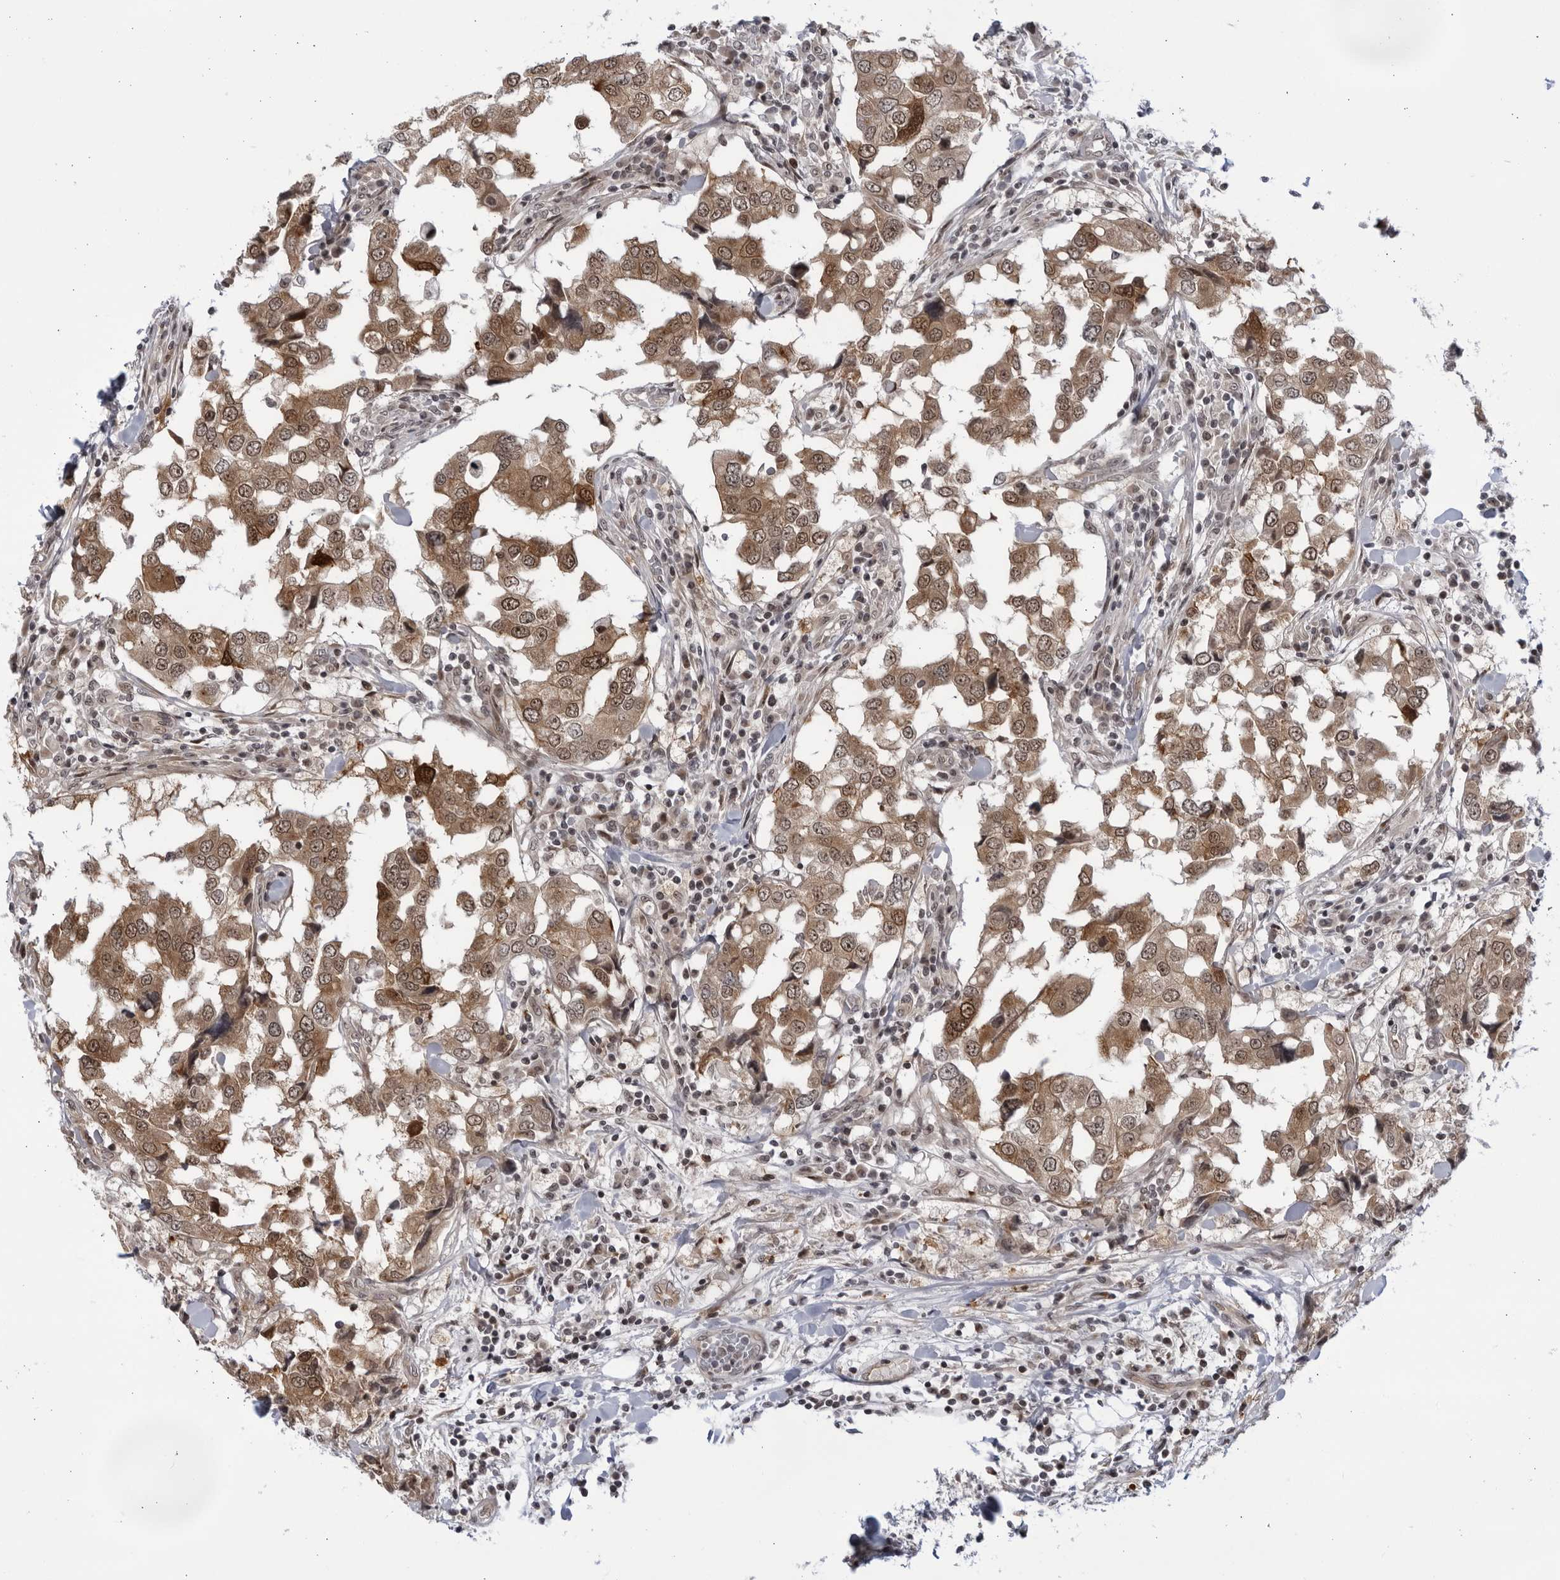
{"staining": {"intensity": "moderate", "quantity": ">75%", "location": "cytoplasmic/membranous,nuclear"}, "tissue": "breast cancer", "cell_type": "Tumor cells", "image_type": "cancer", "snomed": [{"axis": "morphology", "description": "Duct carcinoma"}, {"axis": "topography", "description": "Breast"}], "caption": "This histopathology image displays immunohistochemistry staining of breast cancer (intraductal carcinoma), with medium moderate cytoplasmic/membranous and nuclear staining in approximately >75% of tumor cells.", "gene": "ITGB3BP", "patient": {"sex": "female", "age": 27}}